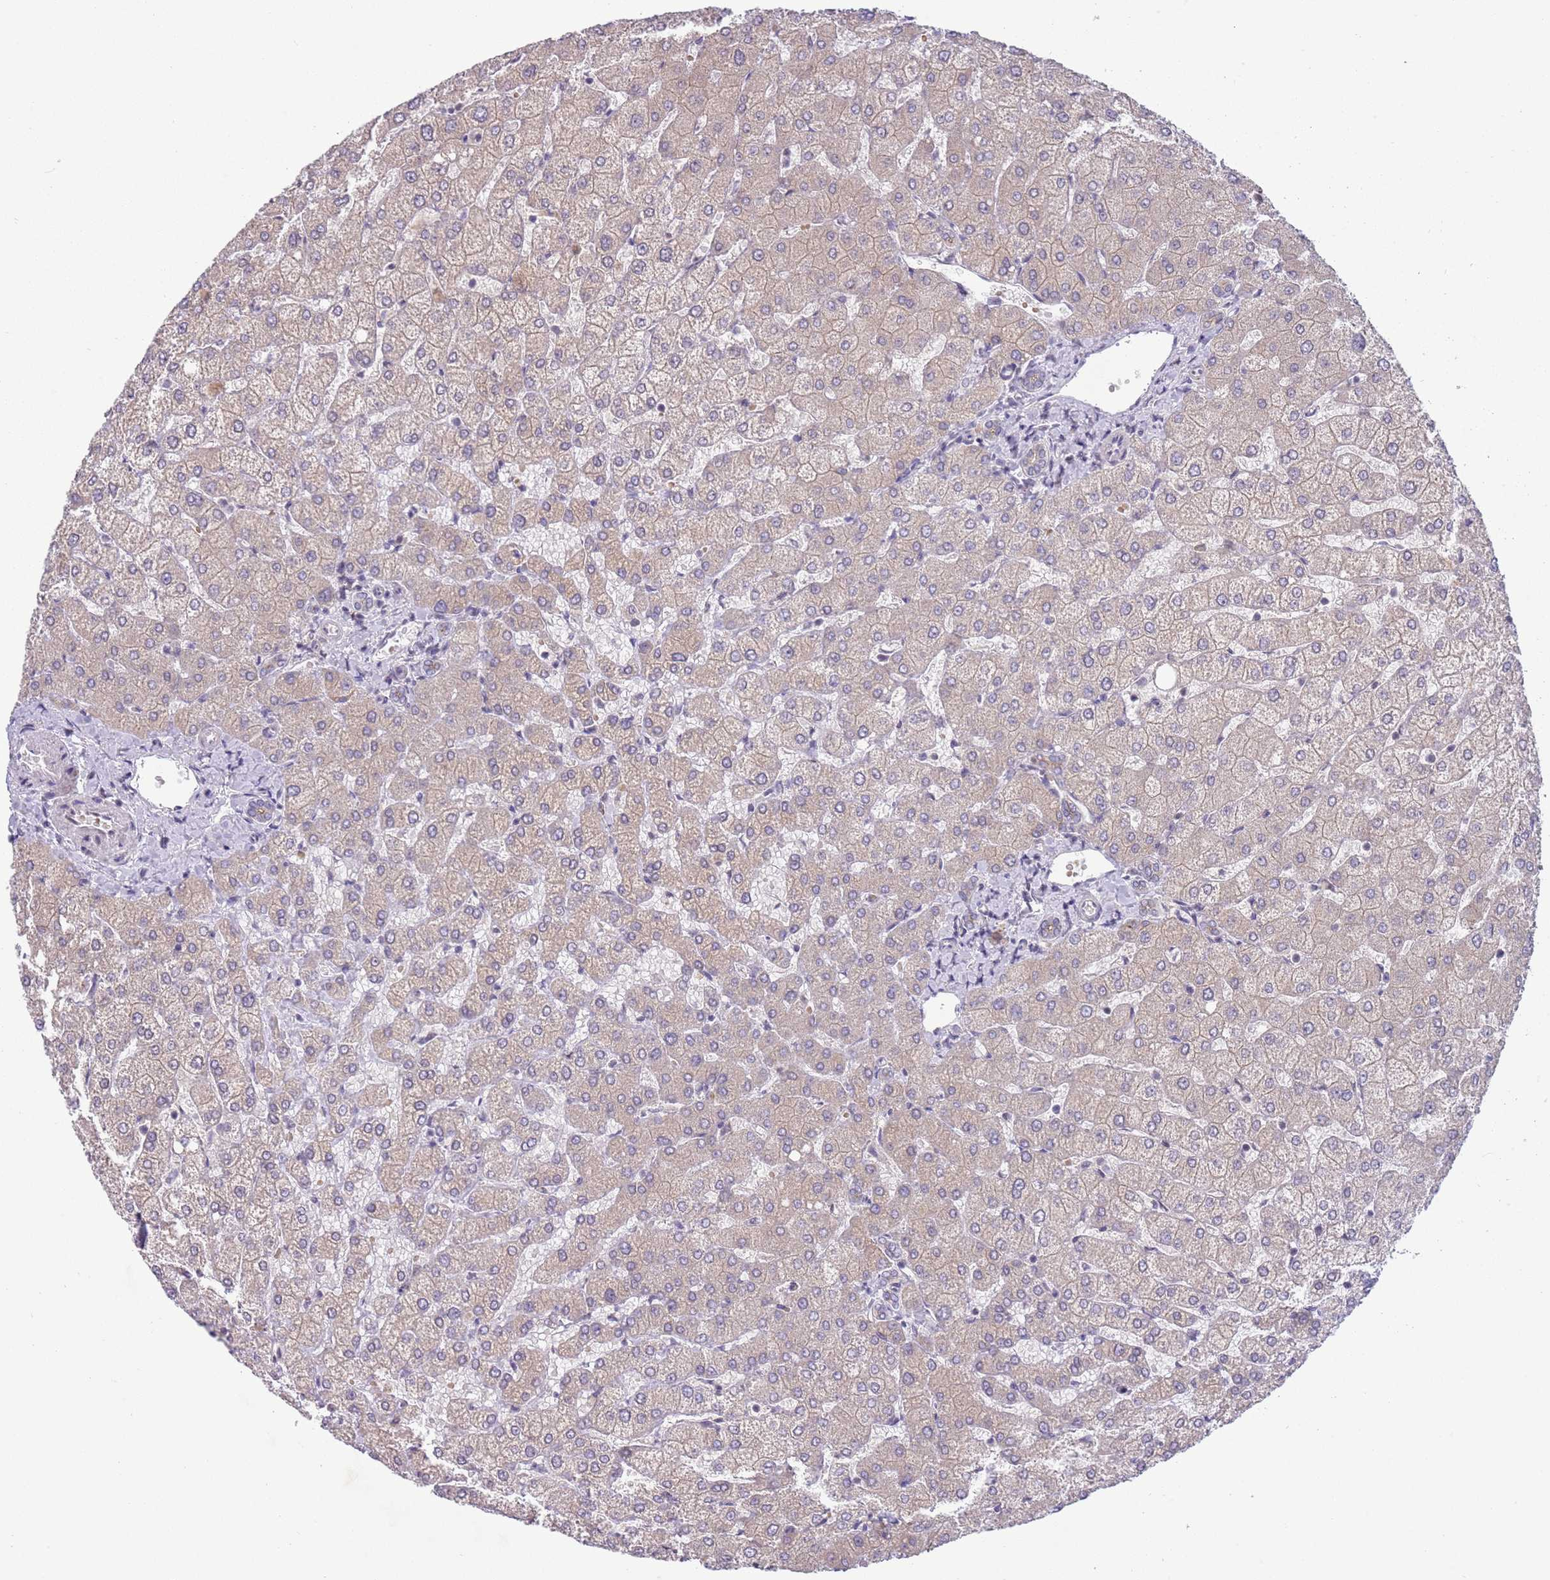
{"staining": {"intensity": "negative", "quantity": "none", "location": "none"}, "tissue": "liver", "cell_type": "Cholangiocytes", "image_type": "normal", "snomed": [{"axis": "morphology", "description": "Normal tissue, NOS"}, {"axis": "topography", "description": "Liver"}], "caption": "Immunohistochemistry (IHC) of benign liver shows no expression in cholangiocytes. (Immunohistochemistry, brightfield microscopy, high magnification).", "gene": "TM2D1", "patient": {"sex": "female", "age": 54}}